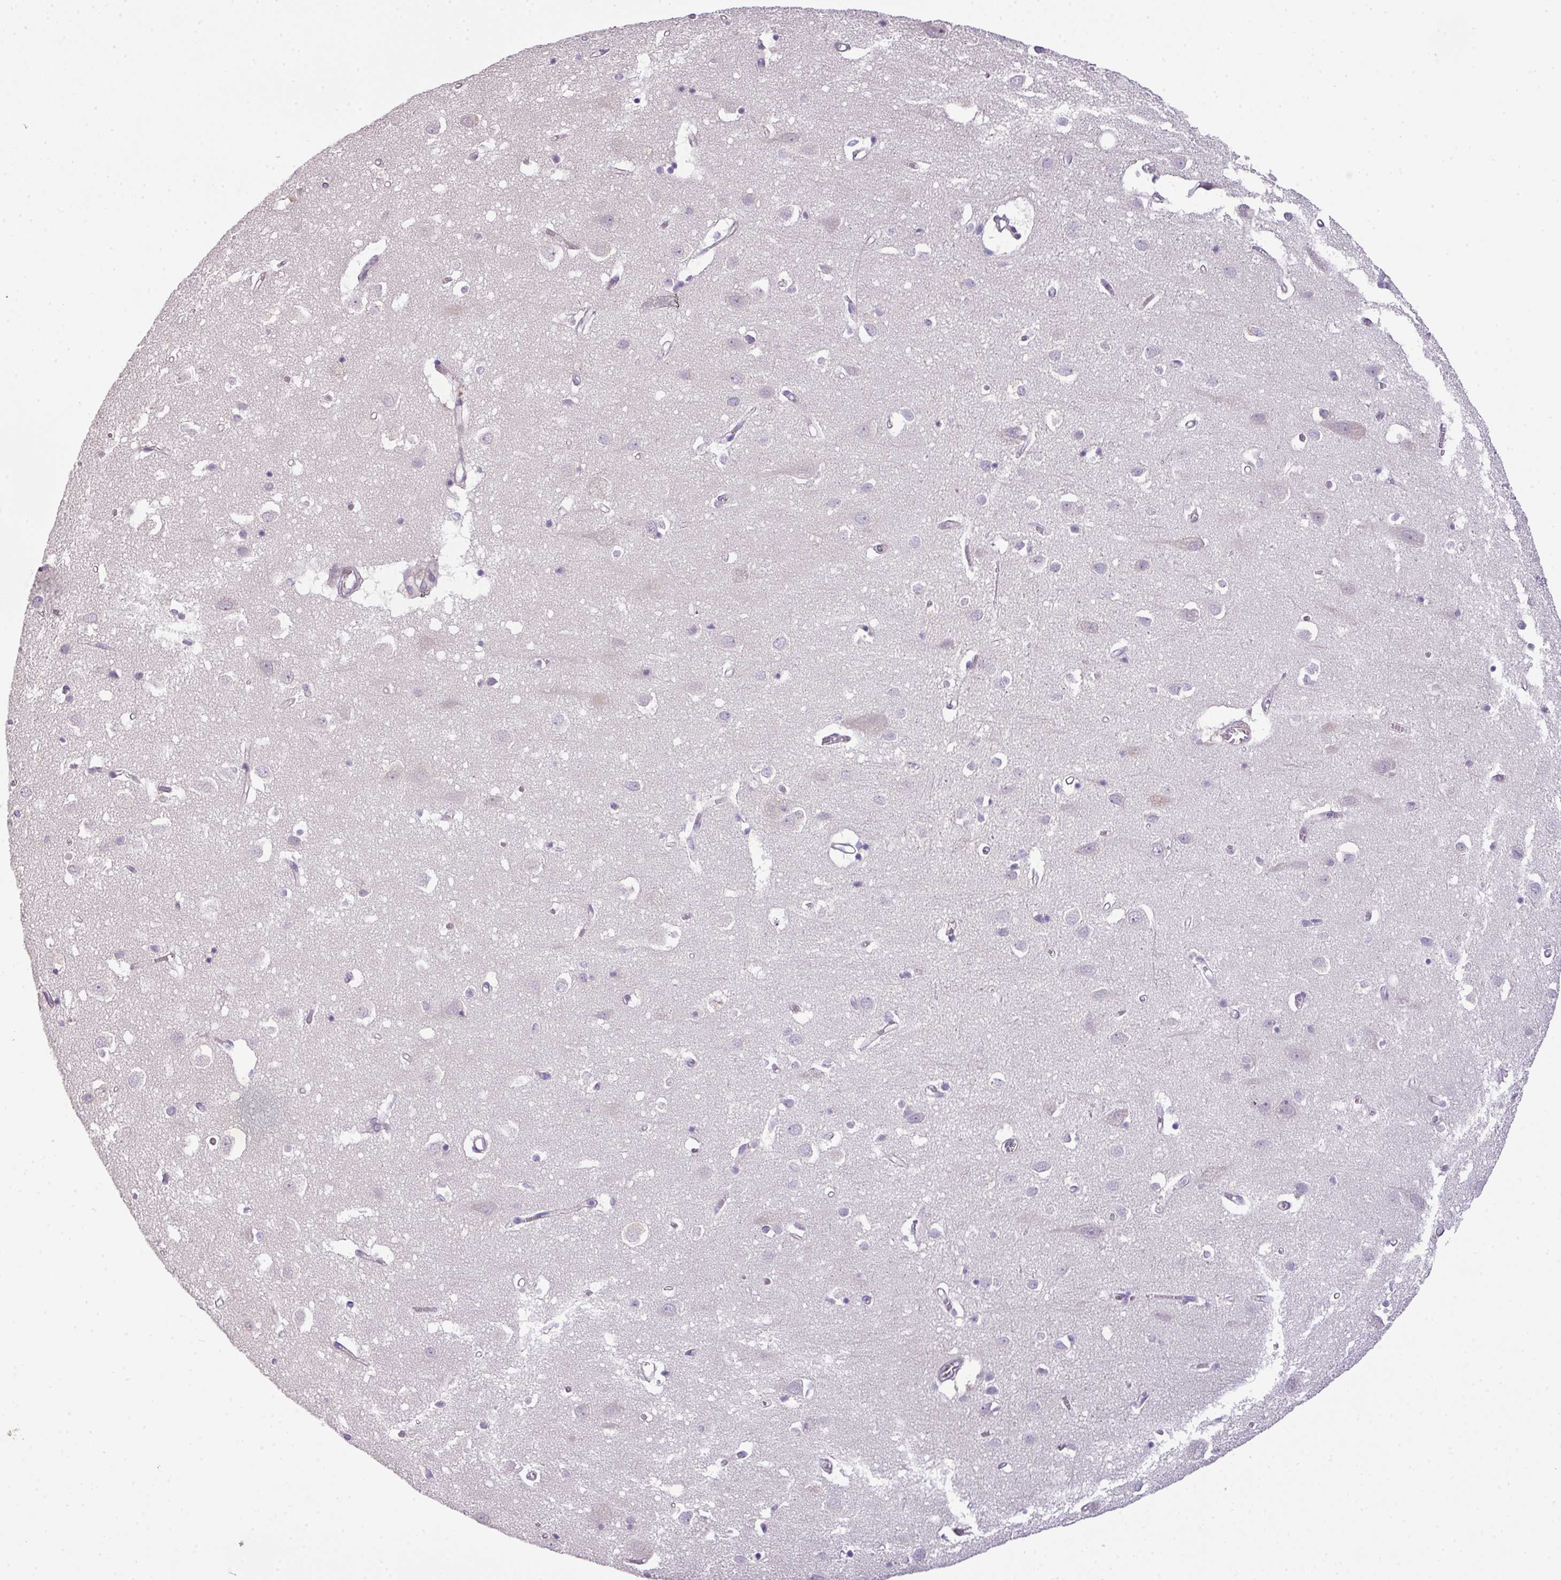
{"staining": {"intensity": "weak", "quantity": "<25%", "location": "cytoplasmic/membranous"}, "tissue": "cerebral cortex", "cell_type": "Endothelial cells", "image_type": "normal", "snomed": [{"axis": "morphology", "description": "Normal tissue, NOS"}, {"axis": "topography", "description": "Cerebral cortex"}], "caption": "Endothelial cells show no significant protein expression in normal cerebral cortex.", "gene": "PIK3R5", "patient": {"sex": "male", "age": 70}}